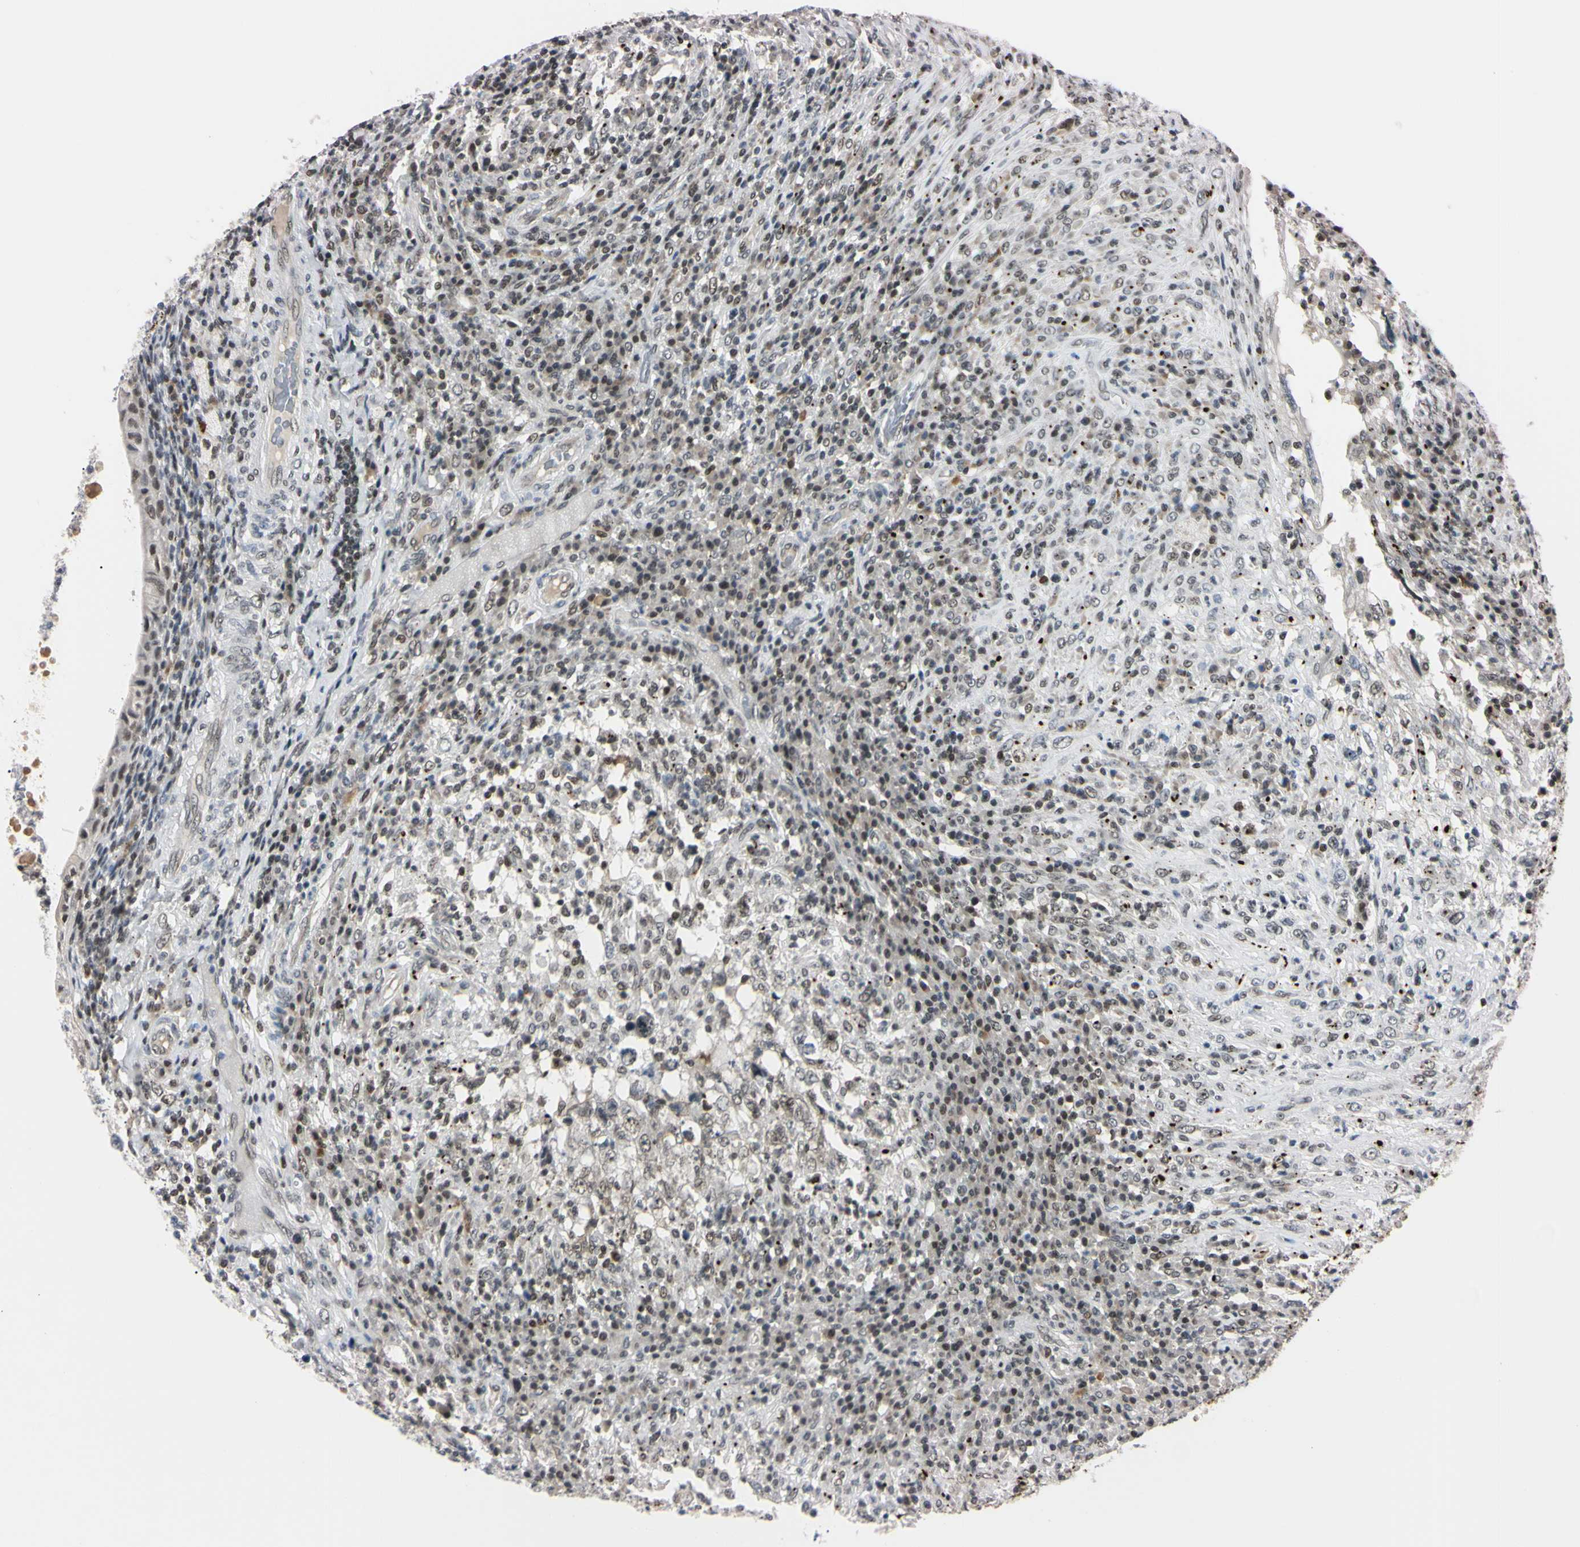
{"staining": {"intensity": "weak", "quantity": "25%-75%", "location": "nuclear"}, "tissue": "testis cancer", "cell_type": "Tumor cells", "image_type": "cancer", "snomed": [{"axis": "morphology", "description": "Necrosis, NOS"}, {"axis": "morphology", "description": "Carcinoma, Embryonal, NOS"}, {"axis": "topography", "description": "Testis"}], "caption": "Tumor cells demonstrate weak nuclear staining in approximately 25%-75% of cells in testis cancer.", "gene": "C1orf174", "patient": {"sex": "male", "age": 19}}